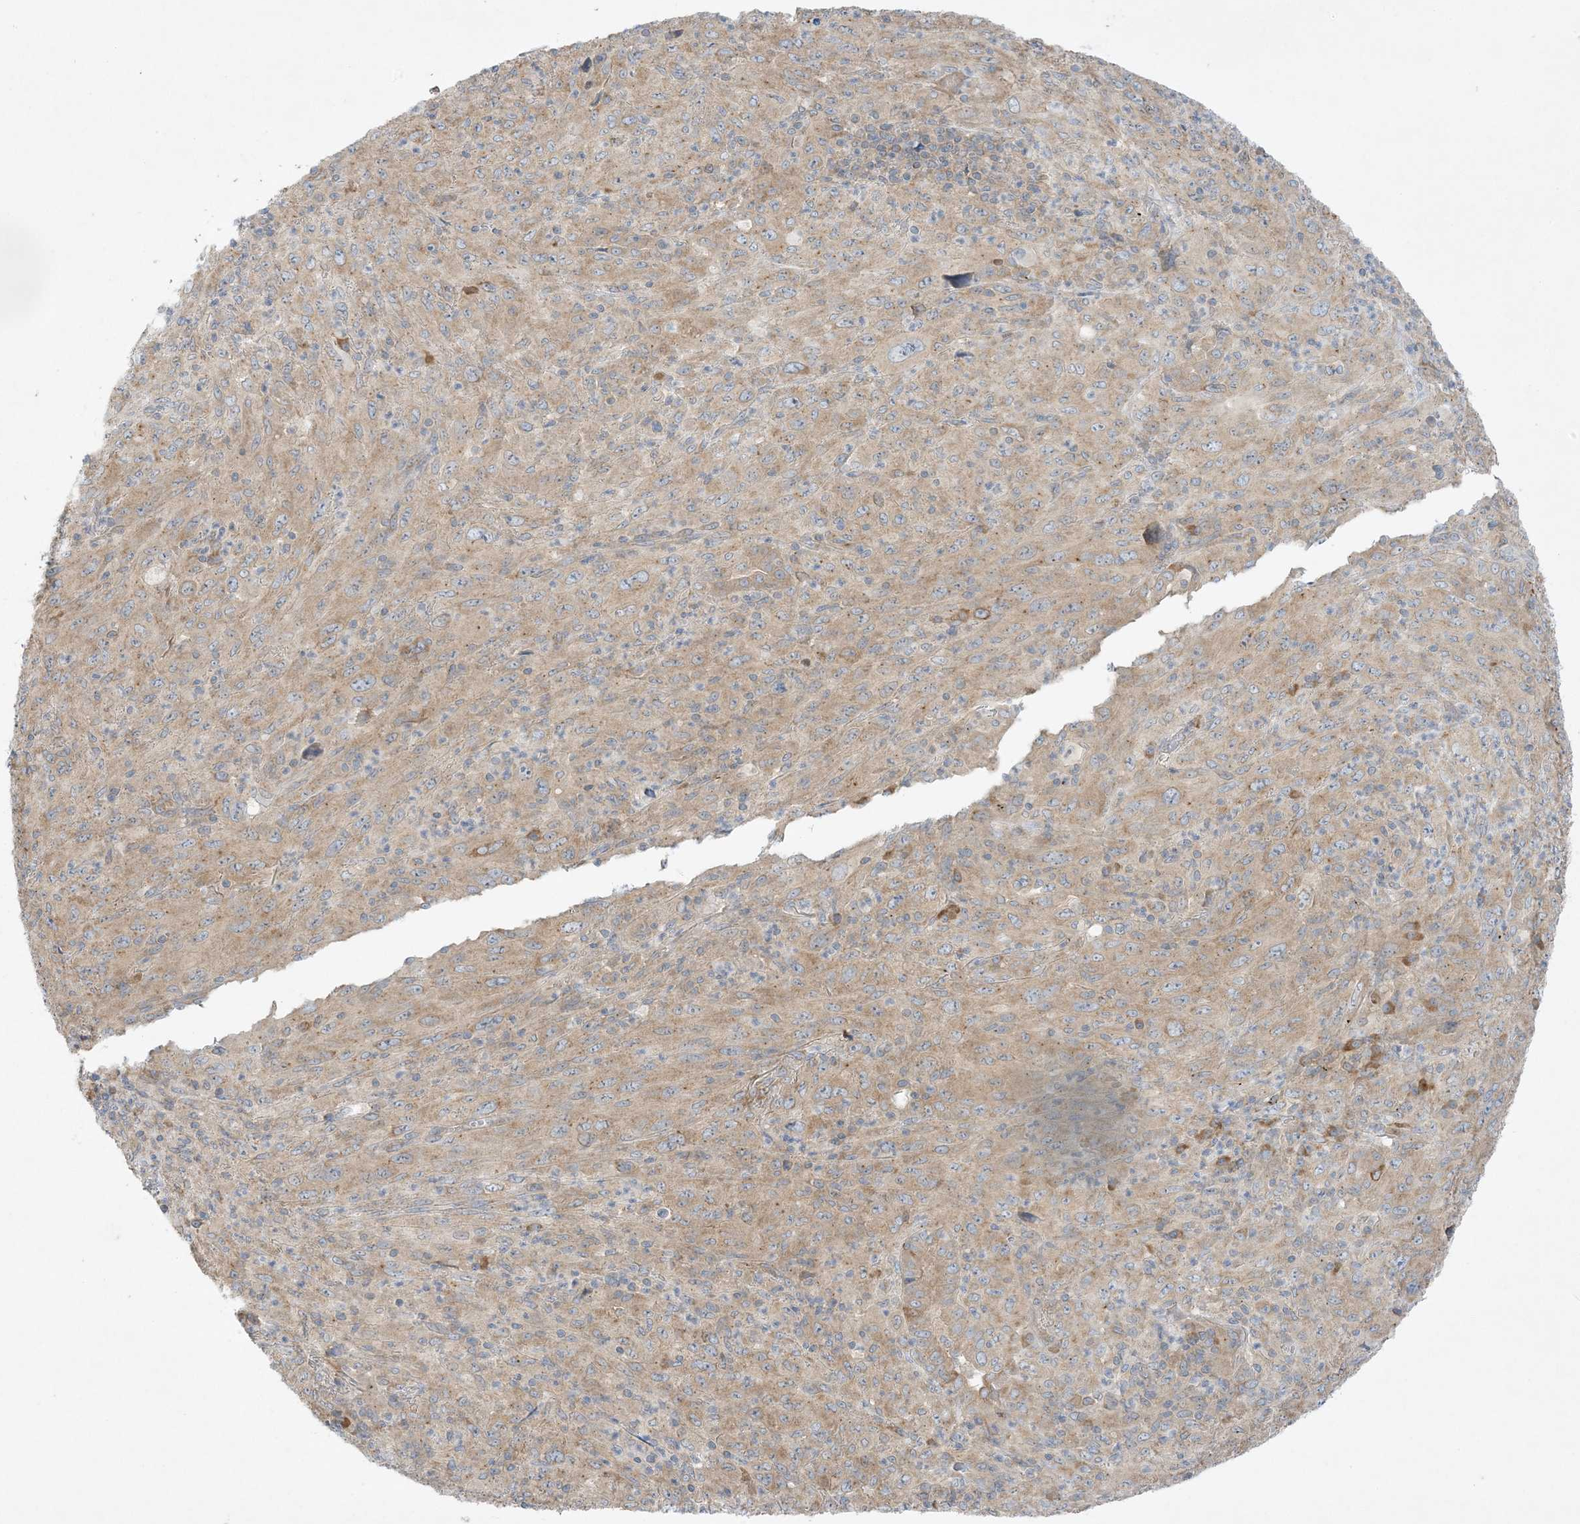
{"staining": {"intensity": "moderate", "quantity": ">75%", "location": "cytoplasmic/membranous"}, "tissue": "melanoma", "cell_type": "Tumor cells", "image_type": "cancer", "snomed": [{"axis": "morphology", "description": "Malignant melanoma, Metastatic site"}, {"axis": "topography", "description": "Skin"}], "caption": "Immunohistochemical staining of melanoma reveals moderate cytoplasmic/membranous protein positivity in approximately >75% of tumor cells.", "gene": "RPP40", "patient": {"sex": "female", "age": 56}}